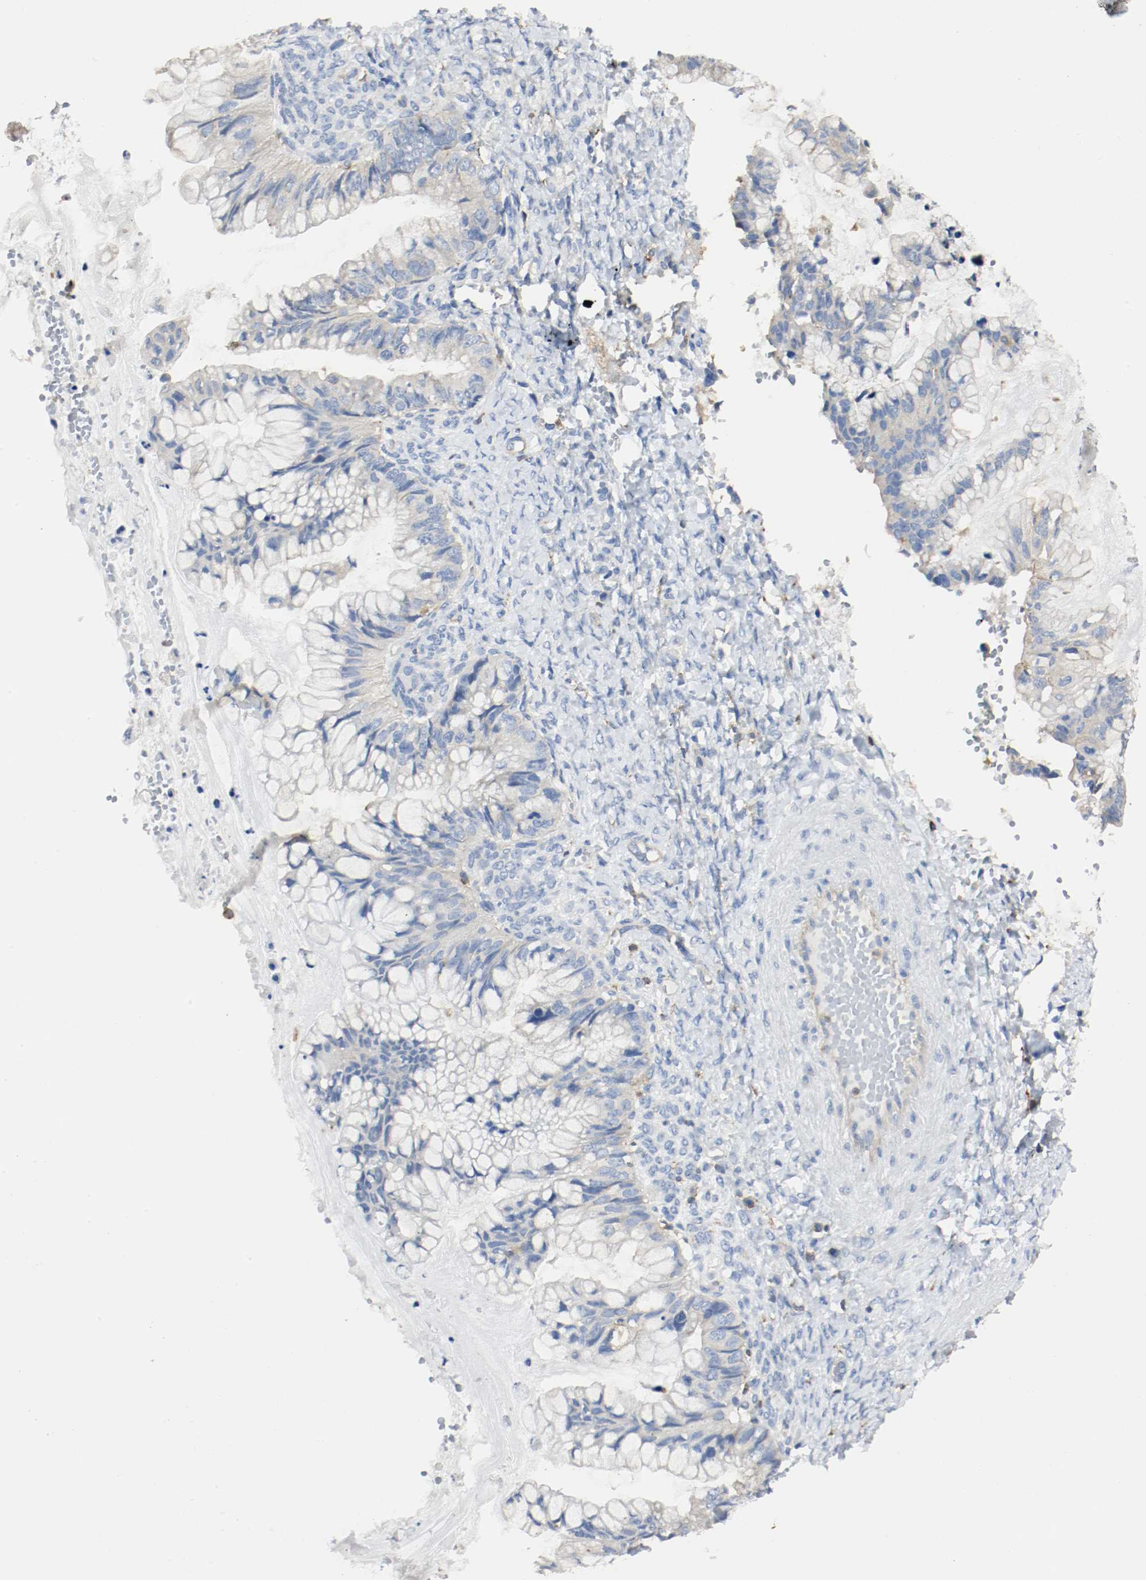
{"staining": {"intensity": "weak", "quantity": "25%-75%", "location": "cytoplasmic/membranous"}, "tissue": "ovarian cancer", "cell_type": "Tumor cells", "image_type": "cancer", "snomed": [{"axis": "morphology", "description": "Cystadenocarcinoma, mucinous, NOS"}, {"axis": "topography", "description": "Ovary"}], "caption": "Protein expression analysis of human mucinous cystadenocarcinoma (ovarian) reveals weak cytoplasmic/membranous positivity in approximately 25%-75% of tumor cells.", "gene": "ARPC1B", "patient": {"sex": "female", "age": 36}}